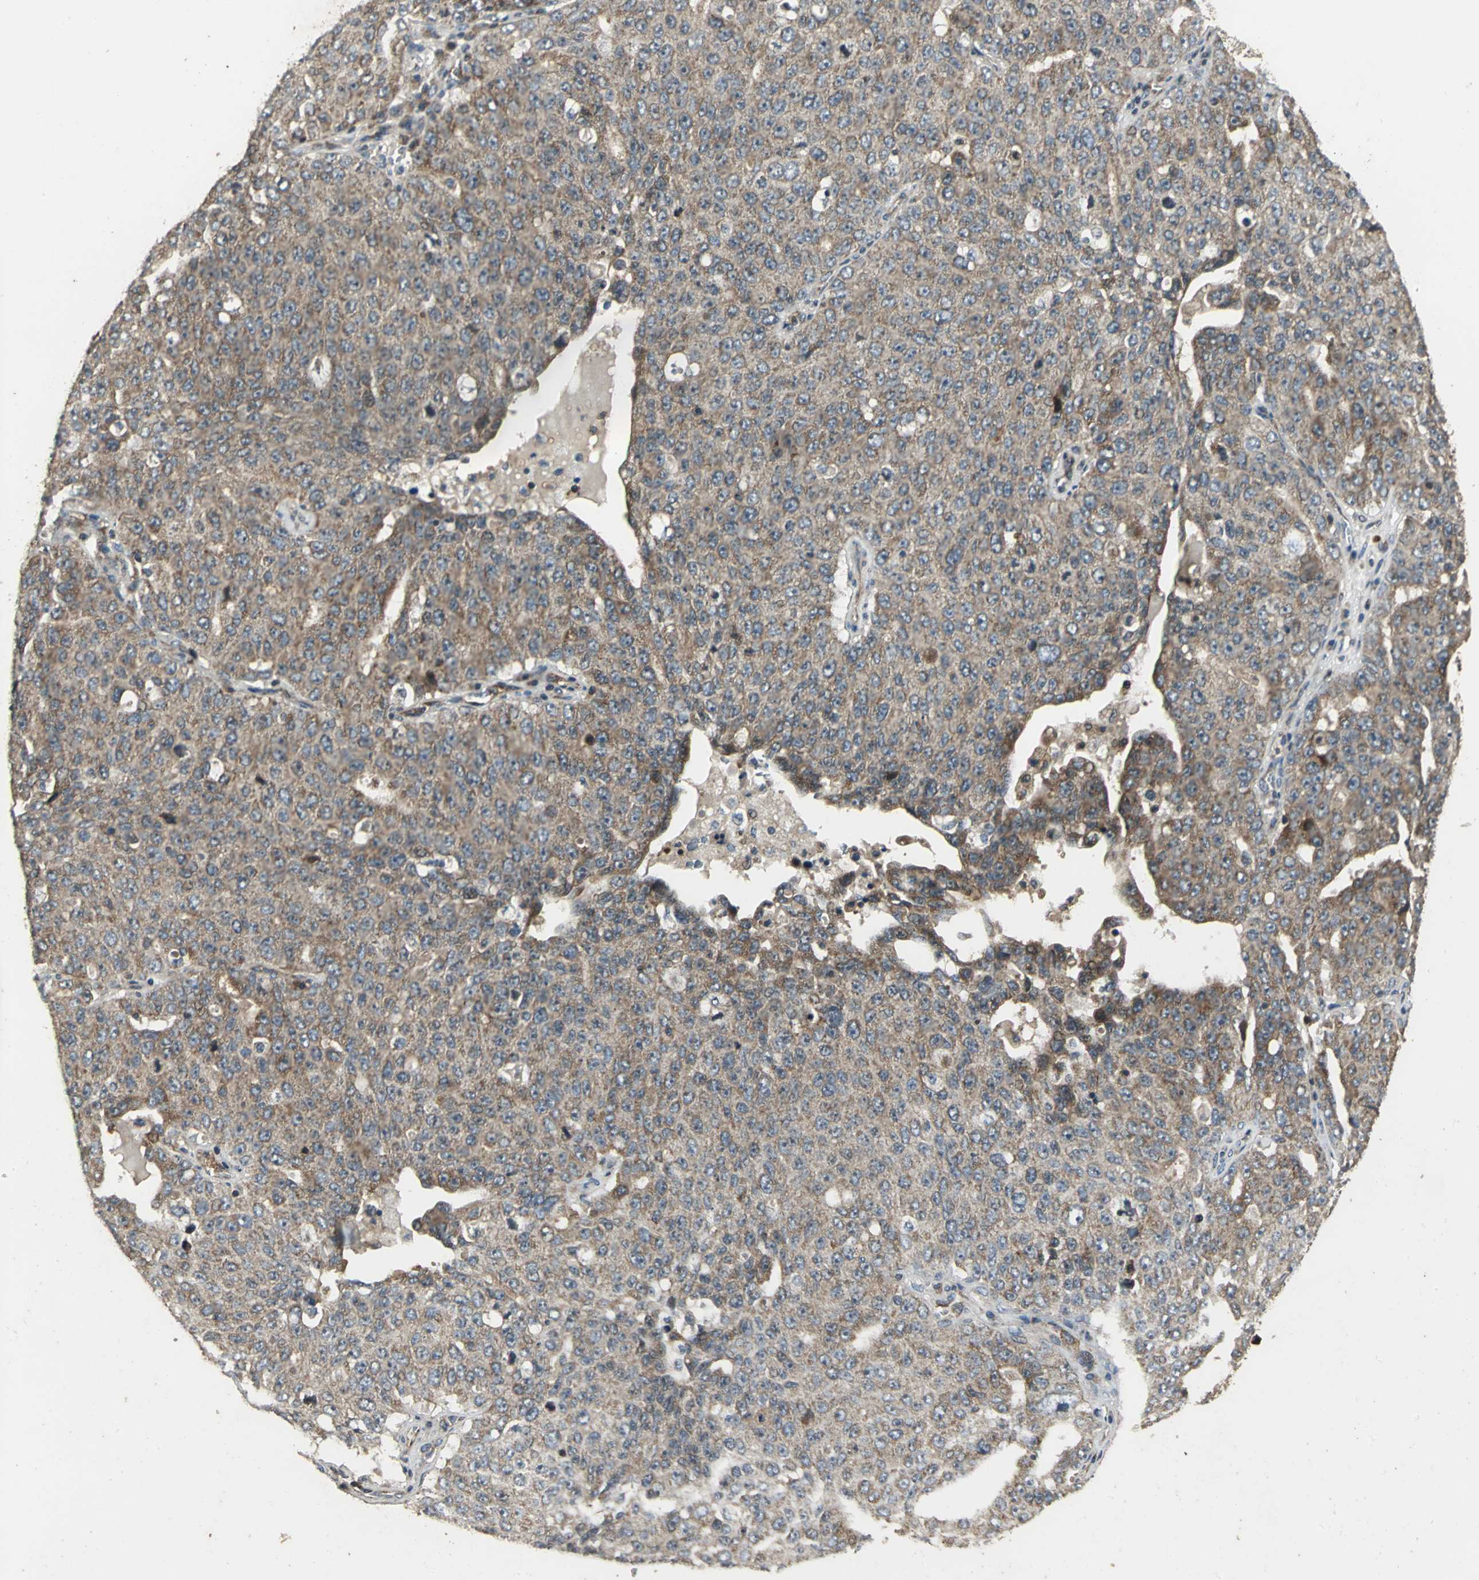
{"staining": {"intensity": "strong", "quantity": ">75%", "location": "cytoplasmic/membranous"}, "tissue": "ovarian cancer", "cell_type": "Tumor cells", "image_type": "cancer", "snomed": [{"axis": "morphology", "description": "Carcinoma, endometroid"}, {"axis": "topography", "description": "Ovary"}], "caption": "Human ovarian cancer stained for a protein (brown) reveals strong cytoplasmic/membranous positive positivity in approximately >75% of tumor cells.", "gene": "KANK1", "patient": {"sex": "female", "age": 62}}